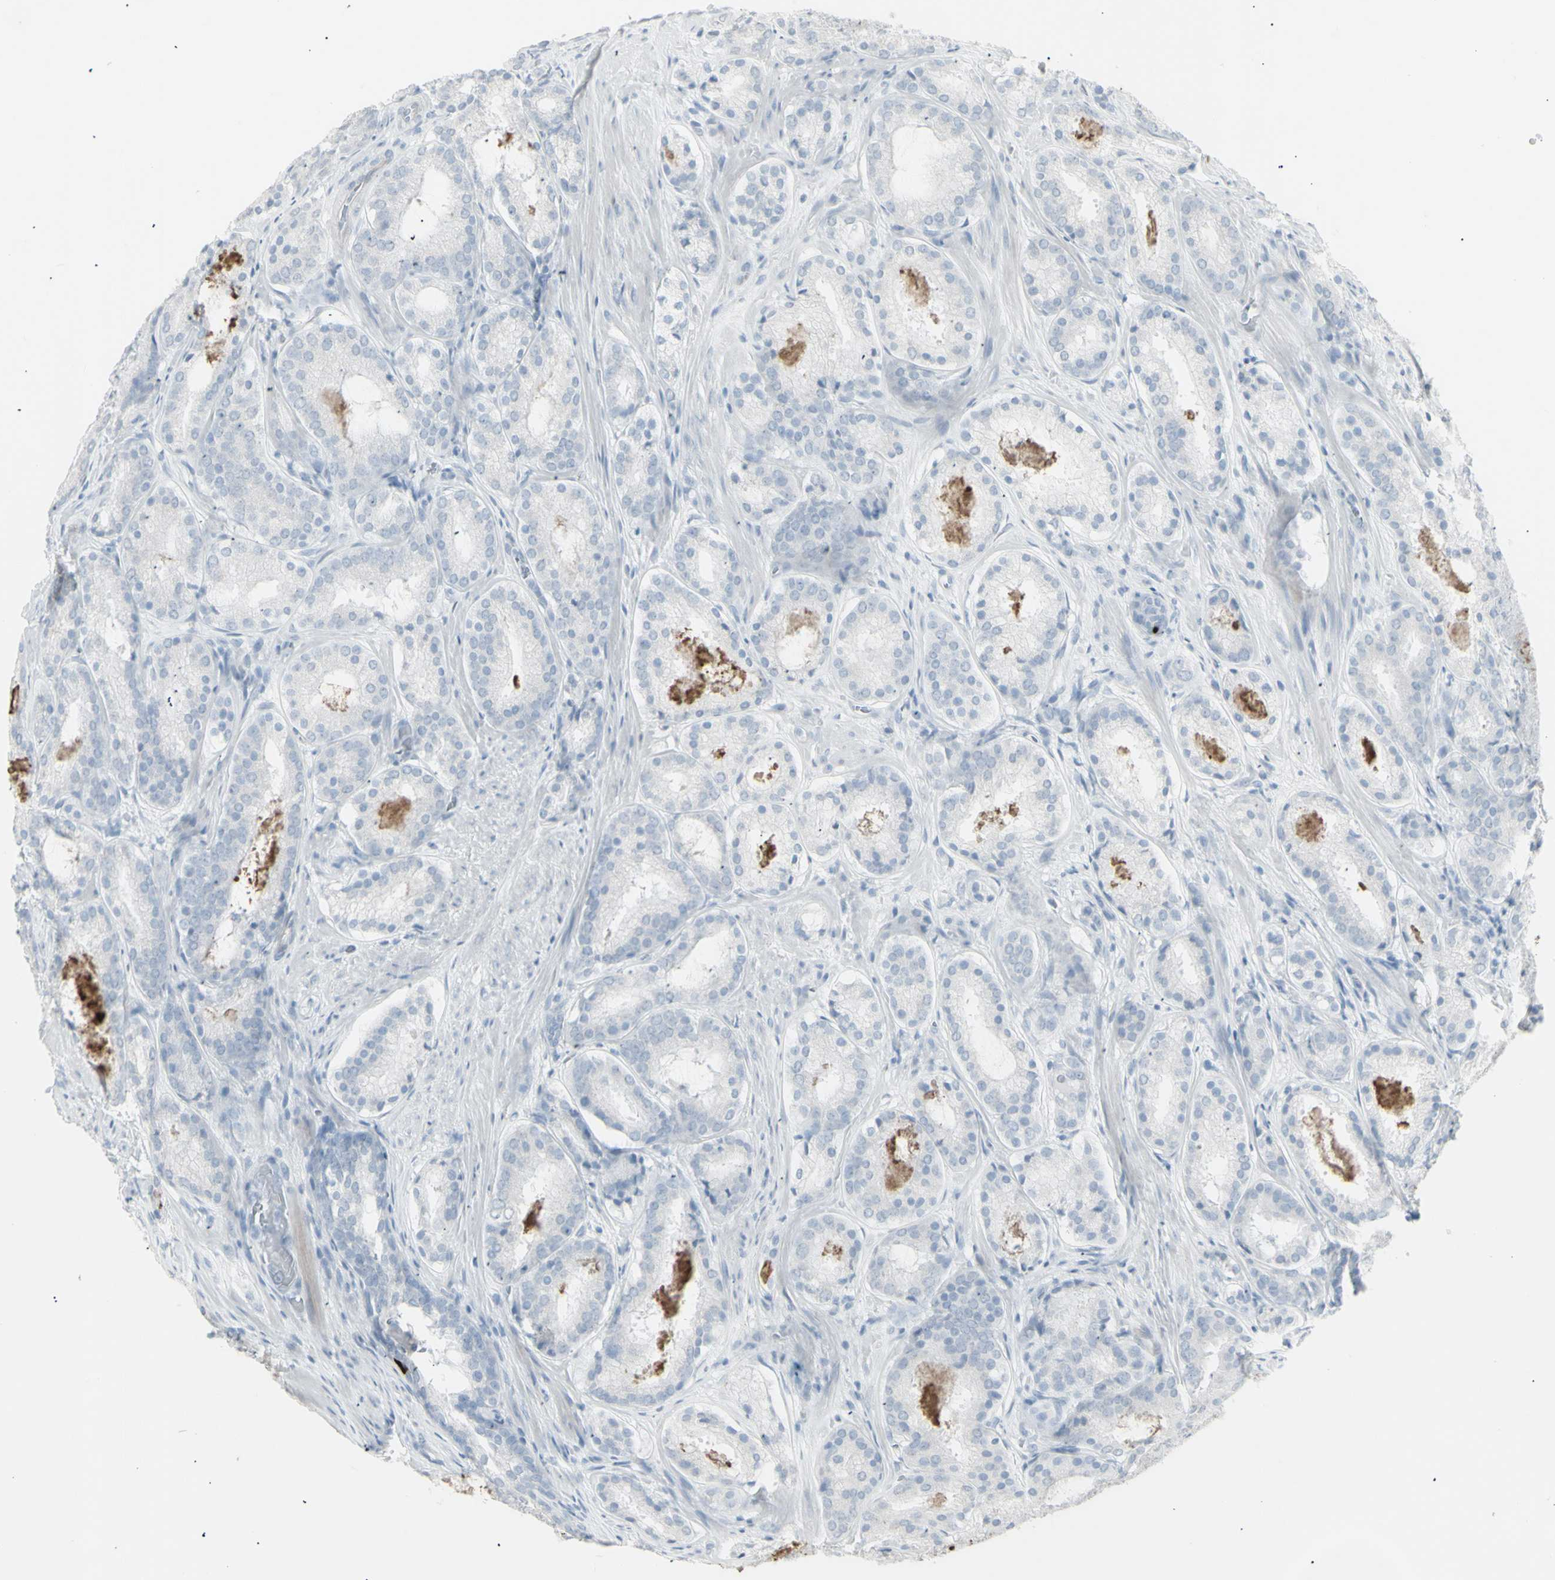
{"staining": {"intensity": "negative", "quantity": "none", "location": "none"}, "tissue": "prostate cancer", "cell_type": "Tumor cells", "image_type": "cancer", "snomed": [{"axis": "morphology", "description": "Adenocarcinoma, Low grade"}, {"axis": "topography", "description": "Prostate"}], "caption": "Tumor cells show no significant protein expression in prostate cancer (adenocarcinoma (low-grade)).", "gene": "YBX2", "patient": {"sex": "male", "age": 69}}